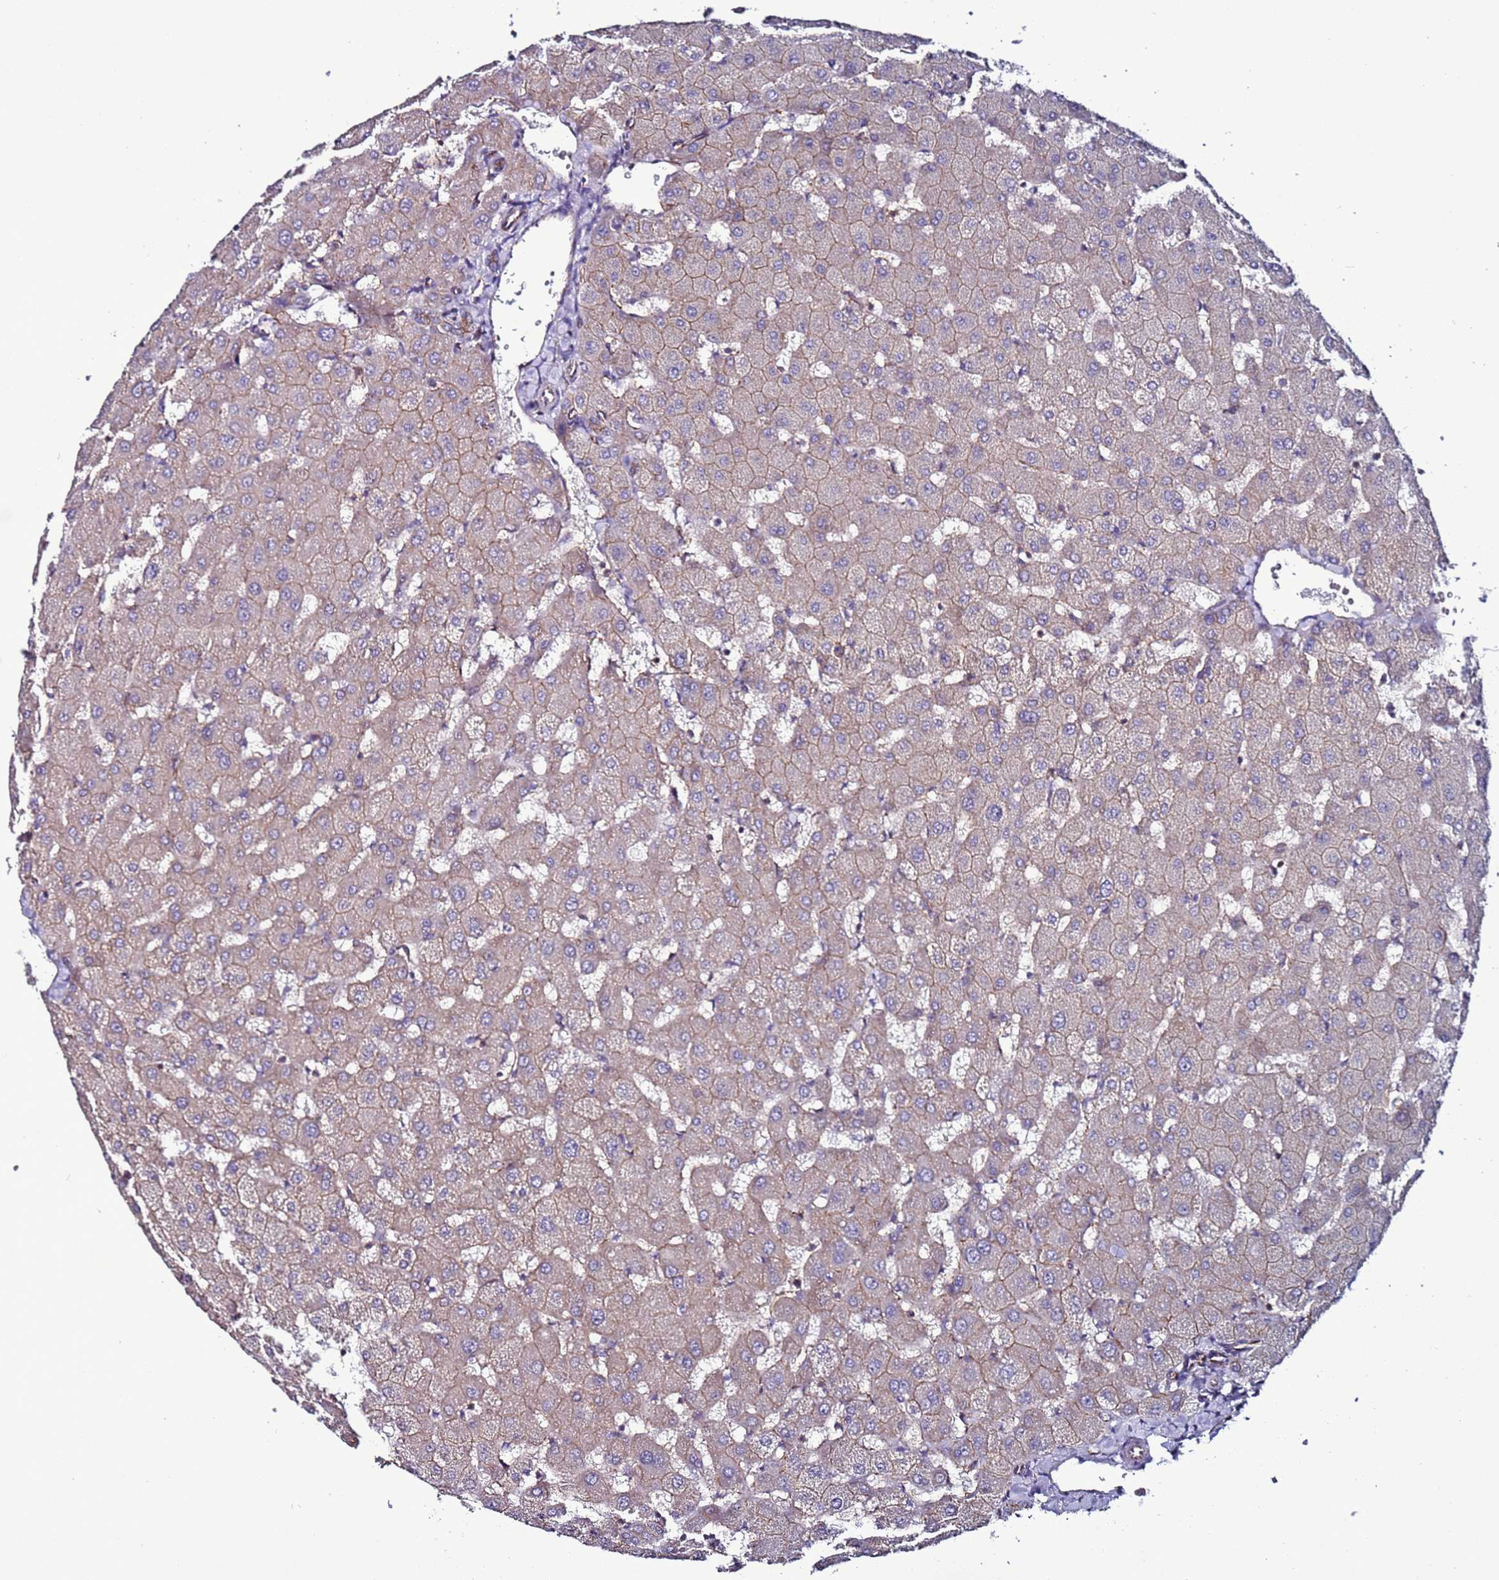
{"staining": {"intensity": "negative", "quantity": "none", "location": "none"}, "tissue": "liver", "cell_type": "Cholangiocytes", "image_type": "normal", "snomed": [{"axis": "morphology", "description": "Normal tissue, NOS"}, {"axis": "topography", "description": "Liver"}], "caption": "Liver was stained to show a protein in brown. There is no significant staining in cholangiocytes. (DAB immunohistochemistry (IHC) with hematoxylin counter stain).", "gene": "TENM3", "patient": {"sex": "female", "age": 63}}